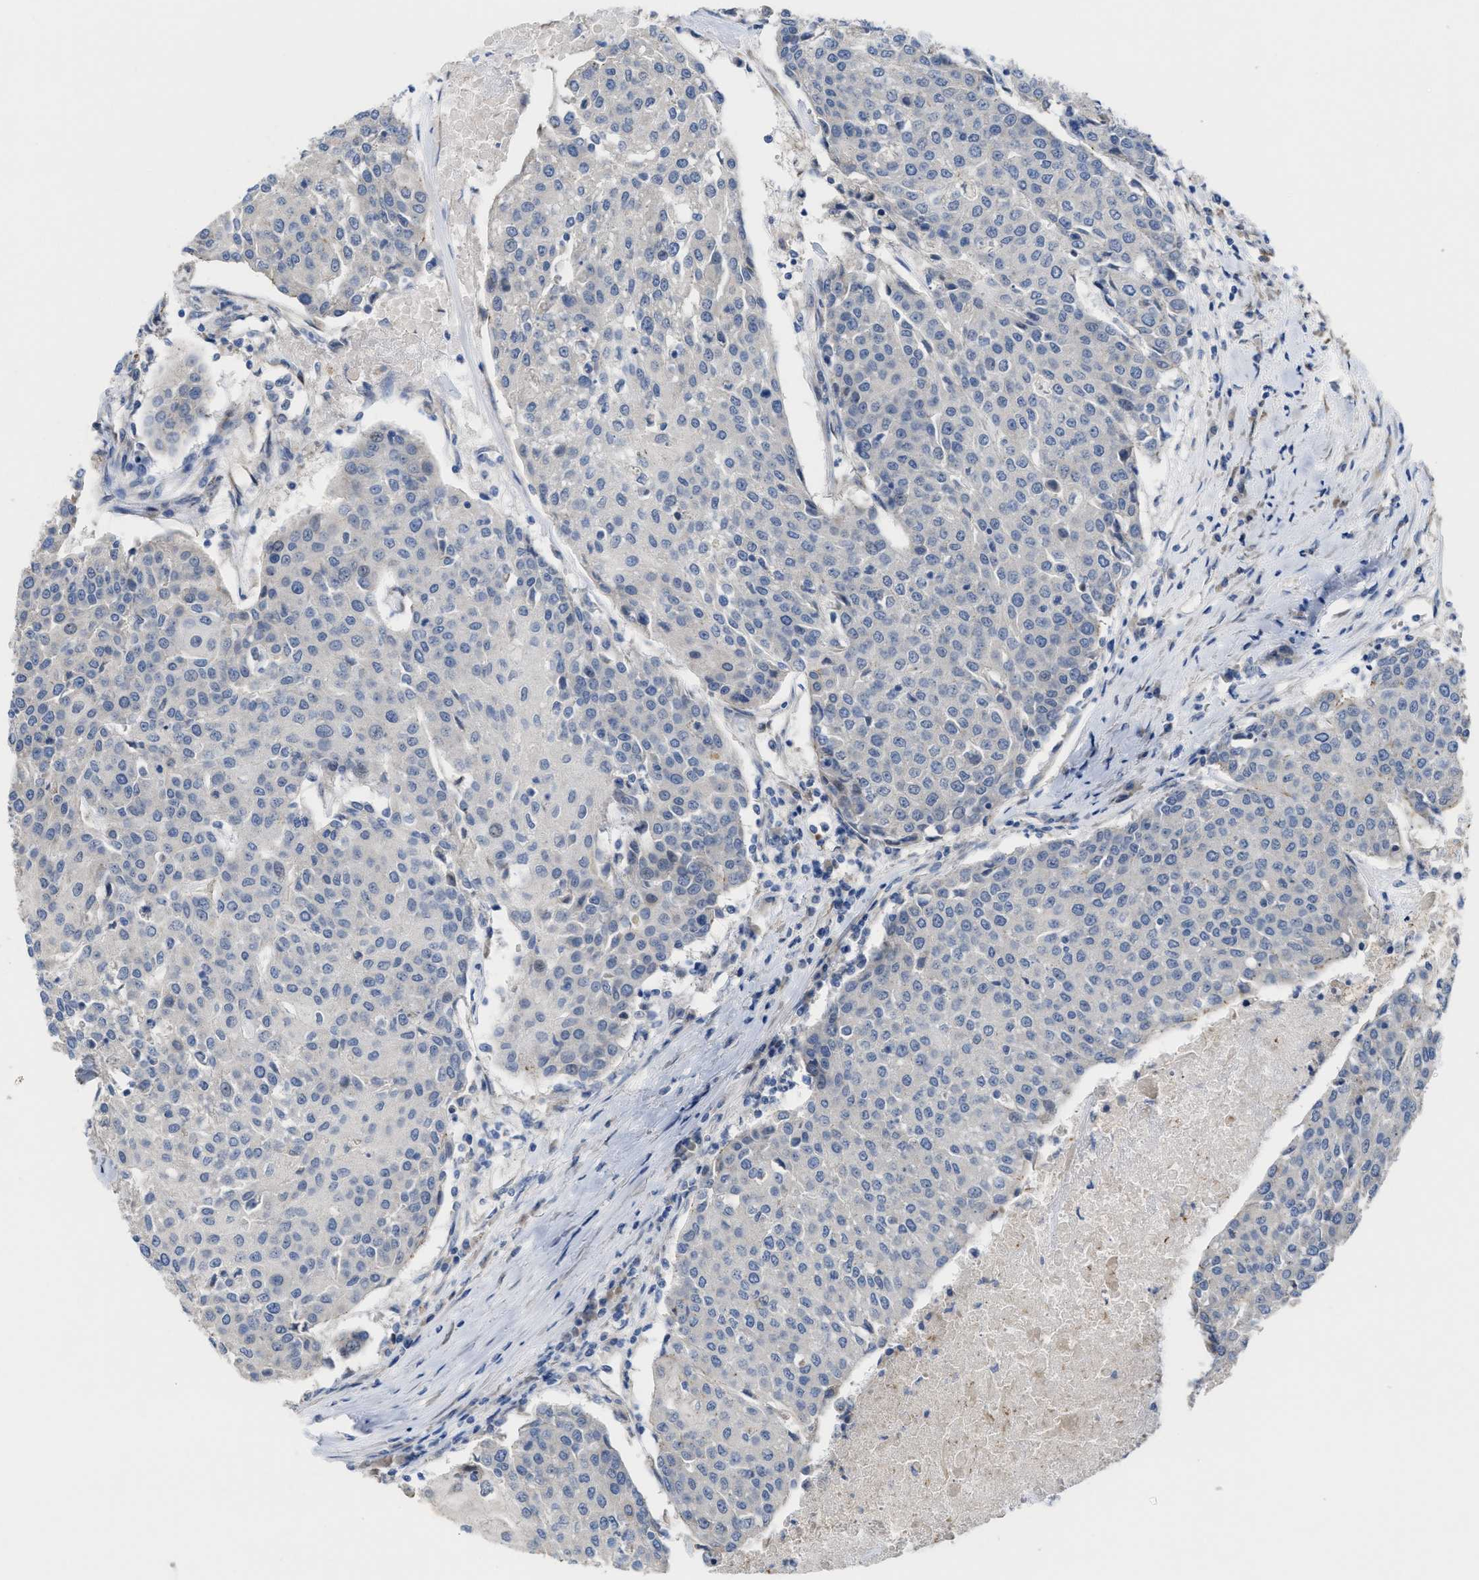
{"staining": {"intensity": "negative", "quantity": "none", "location": "none"}, "tissue": "urothelial cancer", "cell_type": "Tumor cells", "image_type": "cancer", "snomed": [{"axis": "morphology", "description": "Urothelial carcinoma, High grade"}, {"axis": "topography", "description": "Urinary bladder"}], "caption": "Immunohistochemistry (IHC) image of high-grade urothelial carcinoma stained for a protein (brown), which demonstrates no staining in tumor cells.", "gene": "CDPF1", "patient": {"sex": "female", "age": 85}}